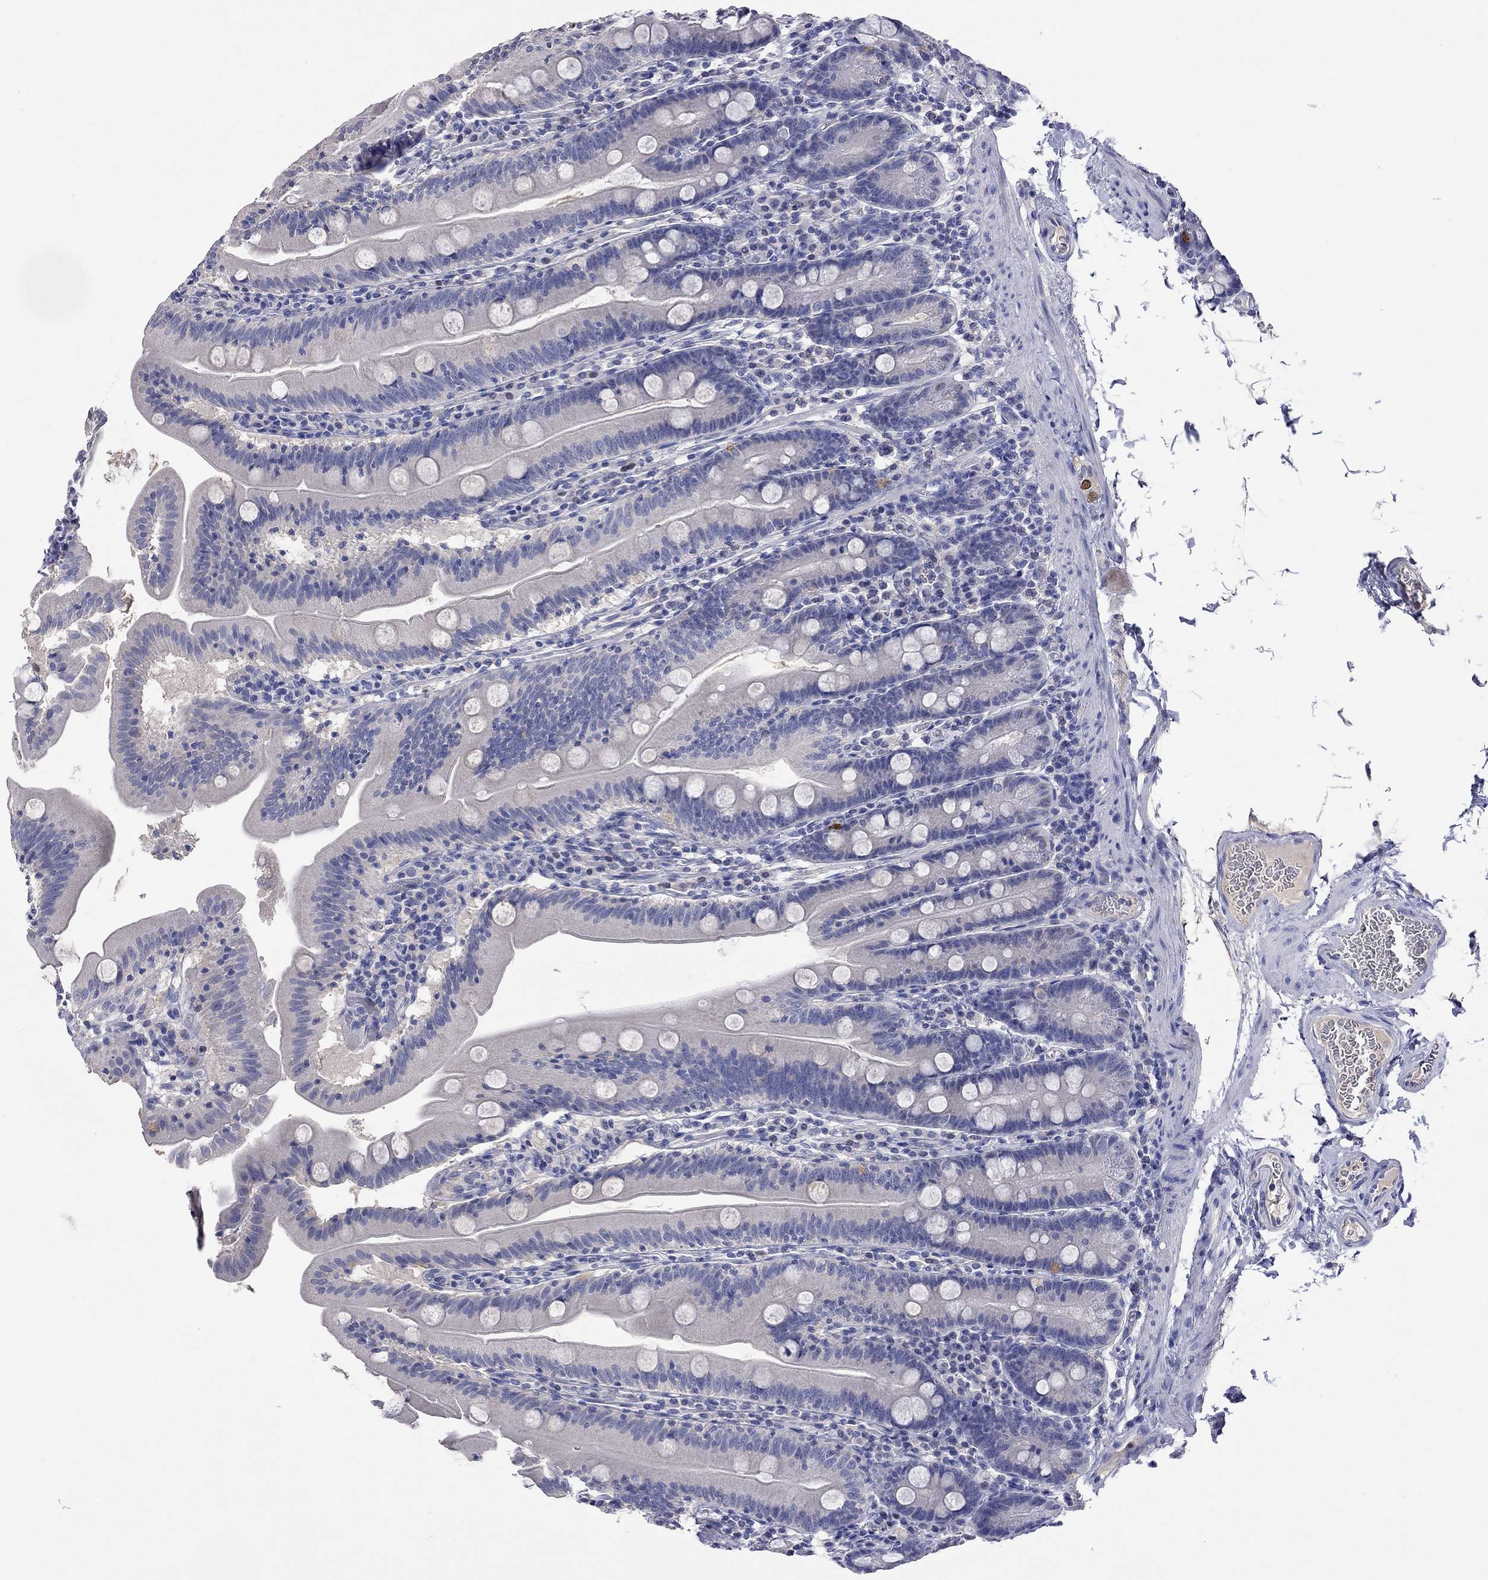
{"staining": {"intensity": "negative", "quantity": "none", "location": "none"}, "tissue": "small intestine", "cell_type": "Glandular cells", "image_type": "normal", "snomed": [{"axis": "morphology", "description": "Normal tissue, NOS"}, {"axis": "topography", "description": "Small intestine"}], "caption": "Small intestine was stained to show a protein in brown. There is no significant expression in glandular cells. The staining is performed using DAB brown chromogen with nuclei counter-stained in using hematoxylin.", "gene": "LRFN4", "patient": {"sex": "male", "age": 37}}